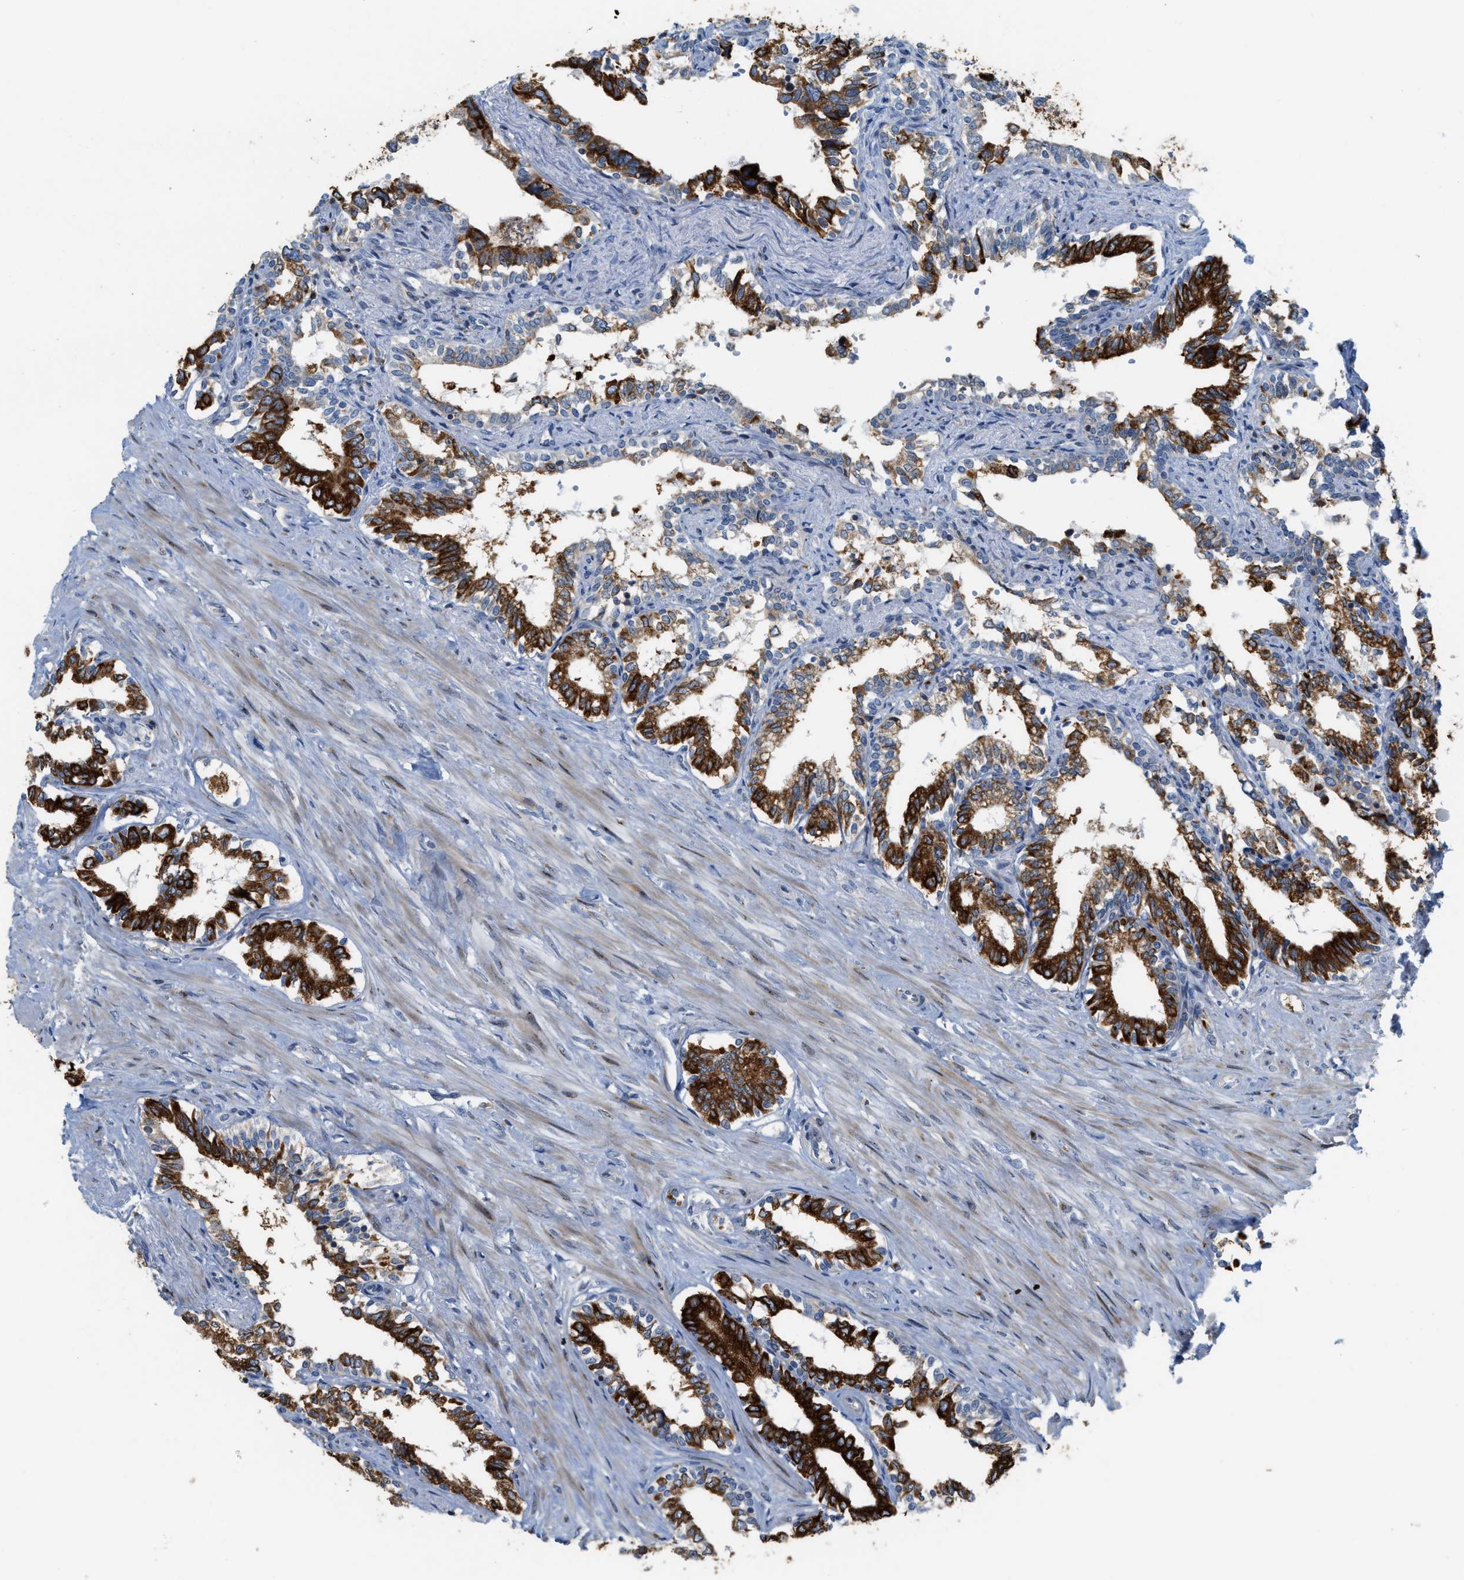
{"staining": {"intensity": "strong", "quantity": ">75%", "location": "cytoplasmic/membranous"}, "tissue": "seminal vesicle", "cell_type": "Glandular cells", "image_type": "normal", "snomed": [{"axis": "morphology", "description": "Normal tissue, NOS"}, {"axis": "morphology", "description": "Adenocarcinoma, High grade"}, {"axis": "topography", "description": "Prostate"}, {"axis": "topography", "description": "Seminal veicle"}], "caption": "Immunohistochemistry (IHC) (DAB) staining of benign seminal vesicle shows strong cytoplasmic/membranous protein expression in approximately >75% of glandular cells.", "gene": "DIPK1A", "patient": {"sex": "male", "age": 55}}